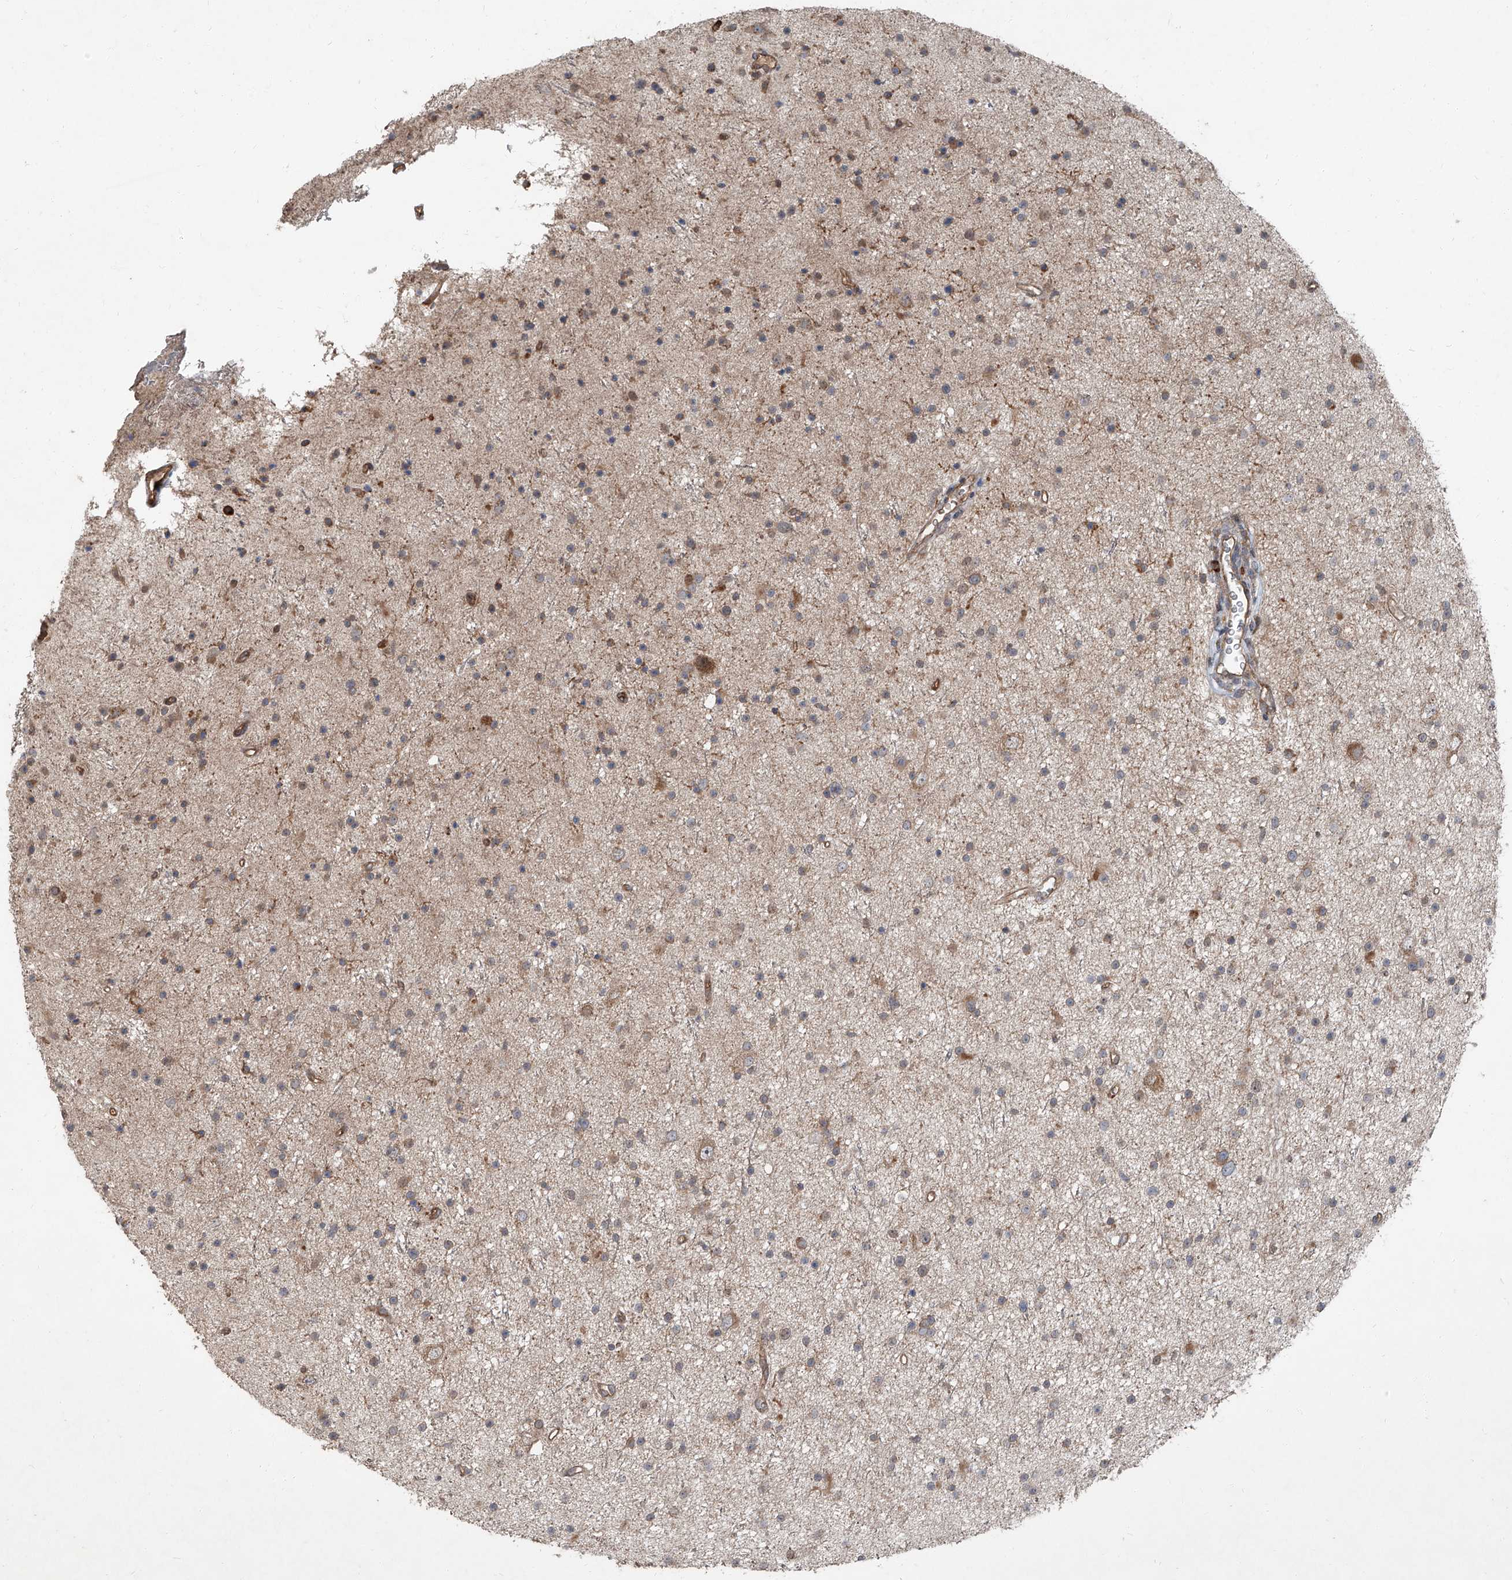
{"staining": {"intensity": "weak", "quantity": "25%-75%", "location": "cytoplasmic/membranous"}, "tissue": "glioma", "cell_type": "Tumor cells", "image_type": "cancer", "snomed": [{"axis": "morphology", "description": "Glioma, malignant, Low grade"}, {"axis": "topography", "description": "Cerebral cortex"}], "caption": "Glioma tissue exhibits weak cytoplasmic/membranous expression in about 25%-75% of tumor cells, visualized by immunohistochemistry.", "gene": "CCN1", "patient": {"sex": "female", "age": 39}}